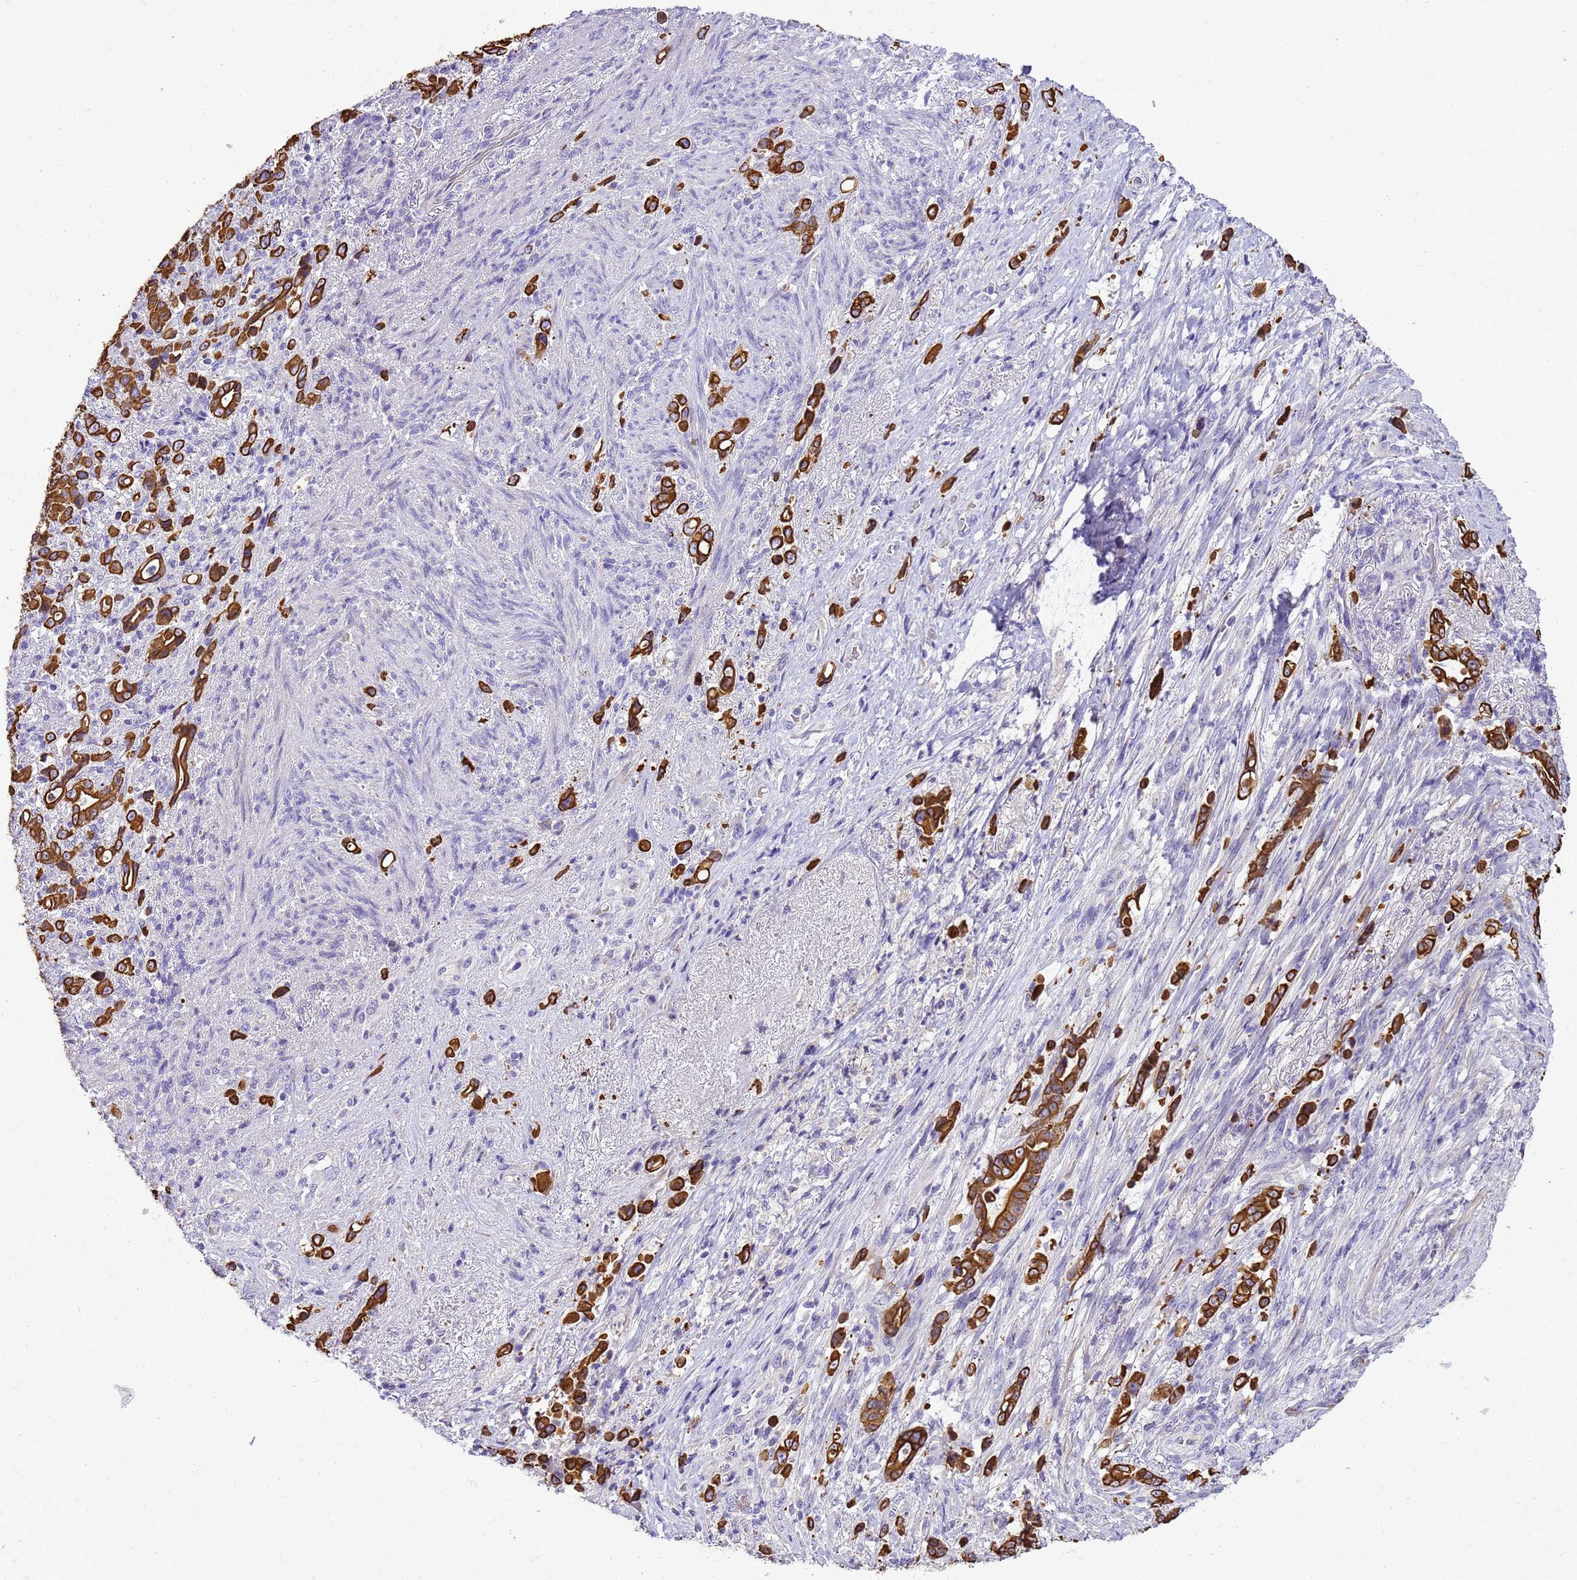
{"staining": {"intensity": "strong", "quantity": ">75%", "location": "cytoplasmic/membranous"}, "tissue": "stomach cancer", "cell_type": "Tumor cells", "image_type": "cancer", "snomed": [{"axis": "morphology", "description": "Normal tissue, NOS"}, {"axis": "morphology", "description": "Adenocarcinoma, NOS"}, {"axis": "topography", "description": "Stomach"}], "caption": "DAB immunohistochemical staining of adenocarcinoma (stomach) shows strong cytoplasmic/membranous protein positivity in about >75% of tumor cells. Nuclei are stained in blue.", "gene": "PIEZO2", "patient": {"sex": "female", "age": 79}}